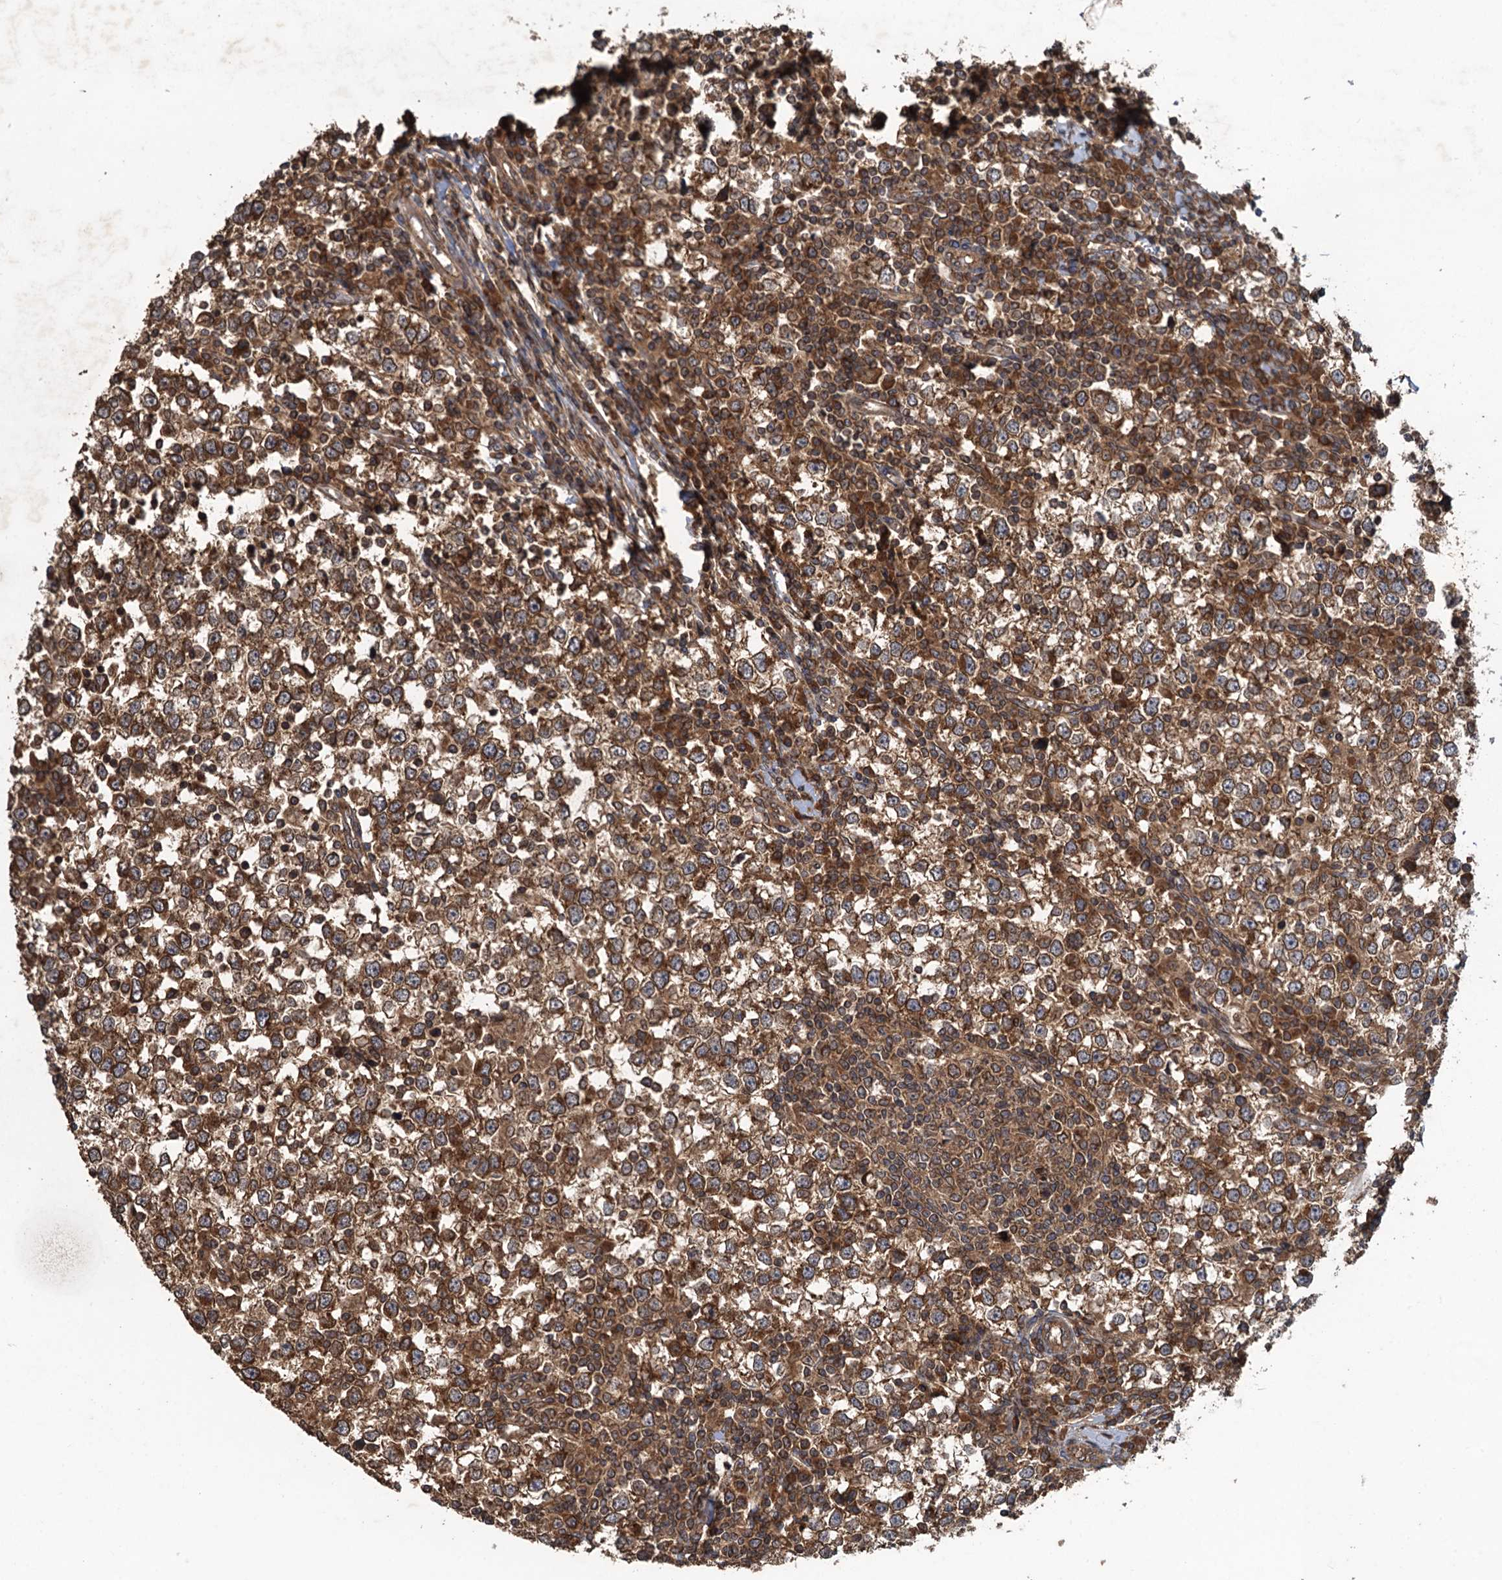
{"staining": {"intensity": "moderate", "quantity": ">75%", "location": "cytoplasmic/membranous,nuclear"}, "tissue": "testis cancer", "cell_type": "Tumor cells", "image_type": "cancer", "snomed": [{"axis": "morphology", "description": "Seminoma, NOS"}, {"axis": "topography", "description": "Testis"}], "caption": "Human testis cancer stained for a protein (brown) reveals moderate cytoplasmic/membranous and nuclear positive expression in about >75% of tumor cells.", "gene": "GLE1", "patient": {"sex": "male", "age": 65}}